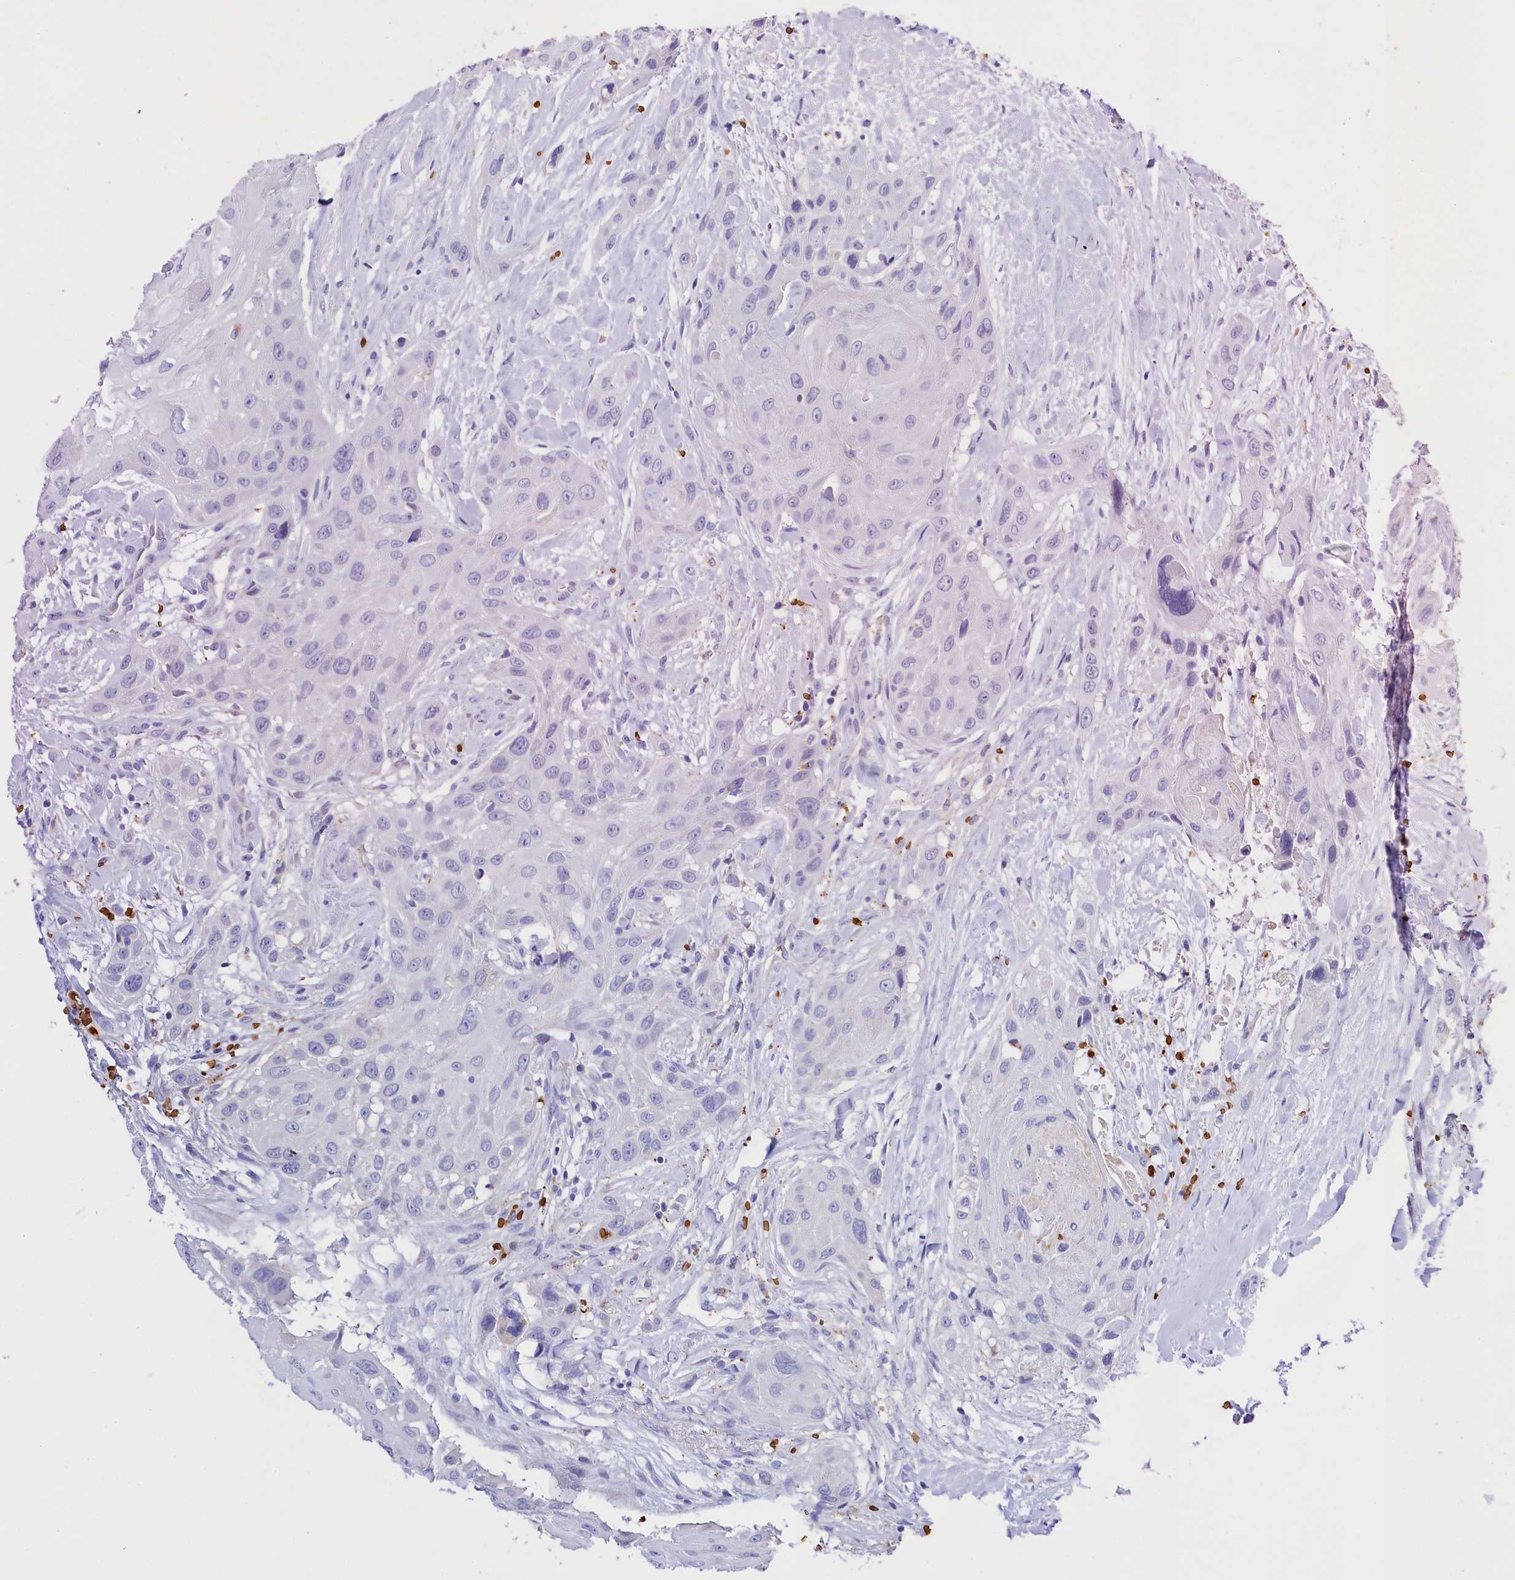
{"staining": {"intensity": "negative", "quantity": "none", "location": "none"}, "tissue": "head and neck cancer", "cell_type": "Tumor cells", "image_type": "cancer", "snomed": [{"axis": "morphology", "description": "Squamous cell carcinoma, NOS"}, {"axis": "topography", "description": "Head-Neck"}], "caption": "Histopathology image shows no protein positivity in tumor cells of head and neck cancer (squamous cell carcinoma) tissue.", "gene": "RPUSD3", "patient": {"sex": "male", "age": 81}}